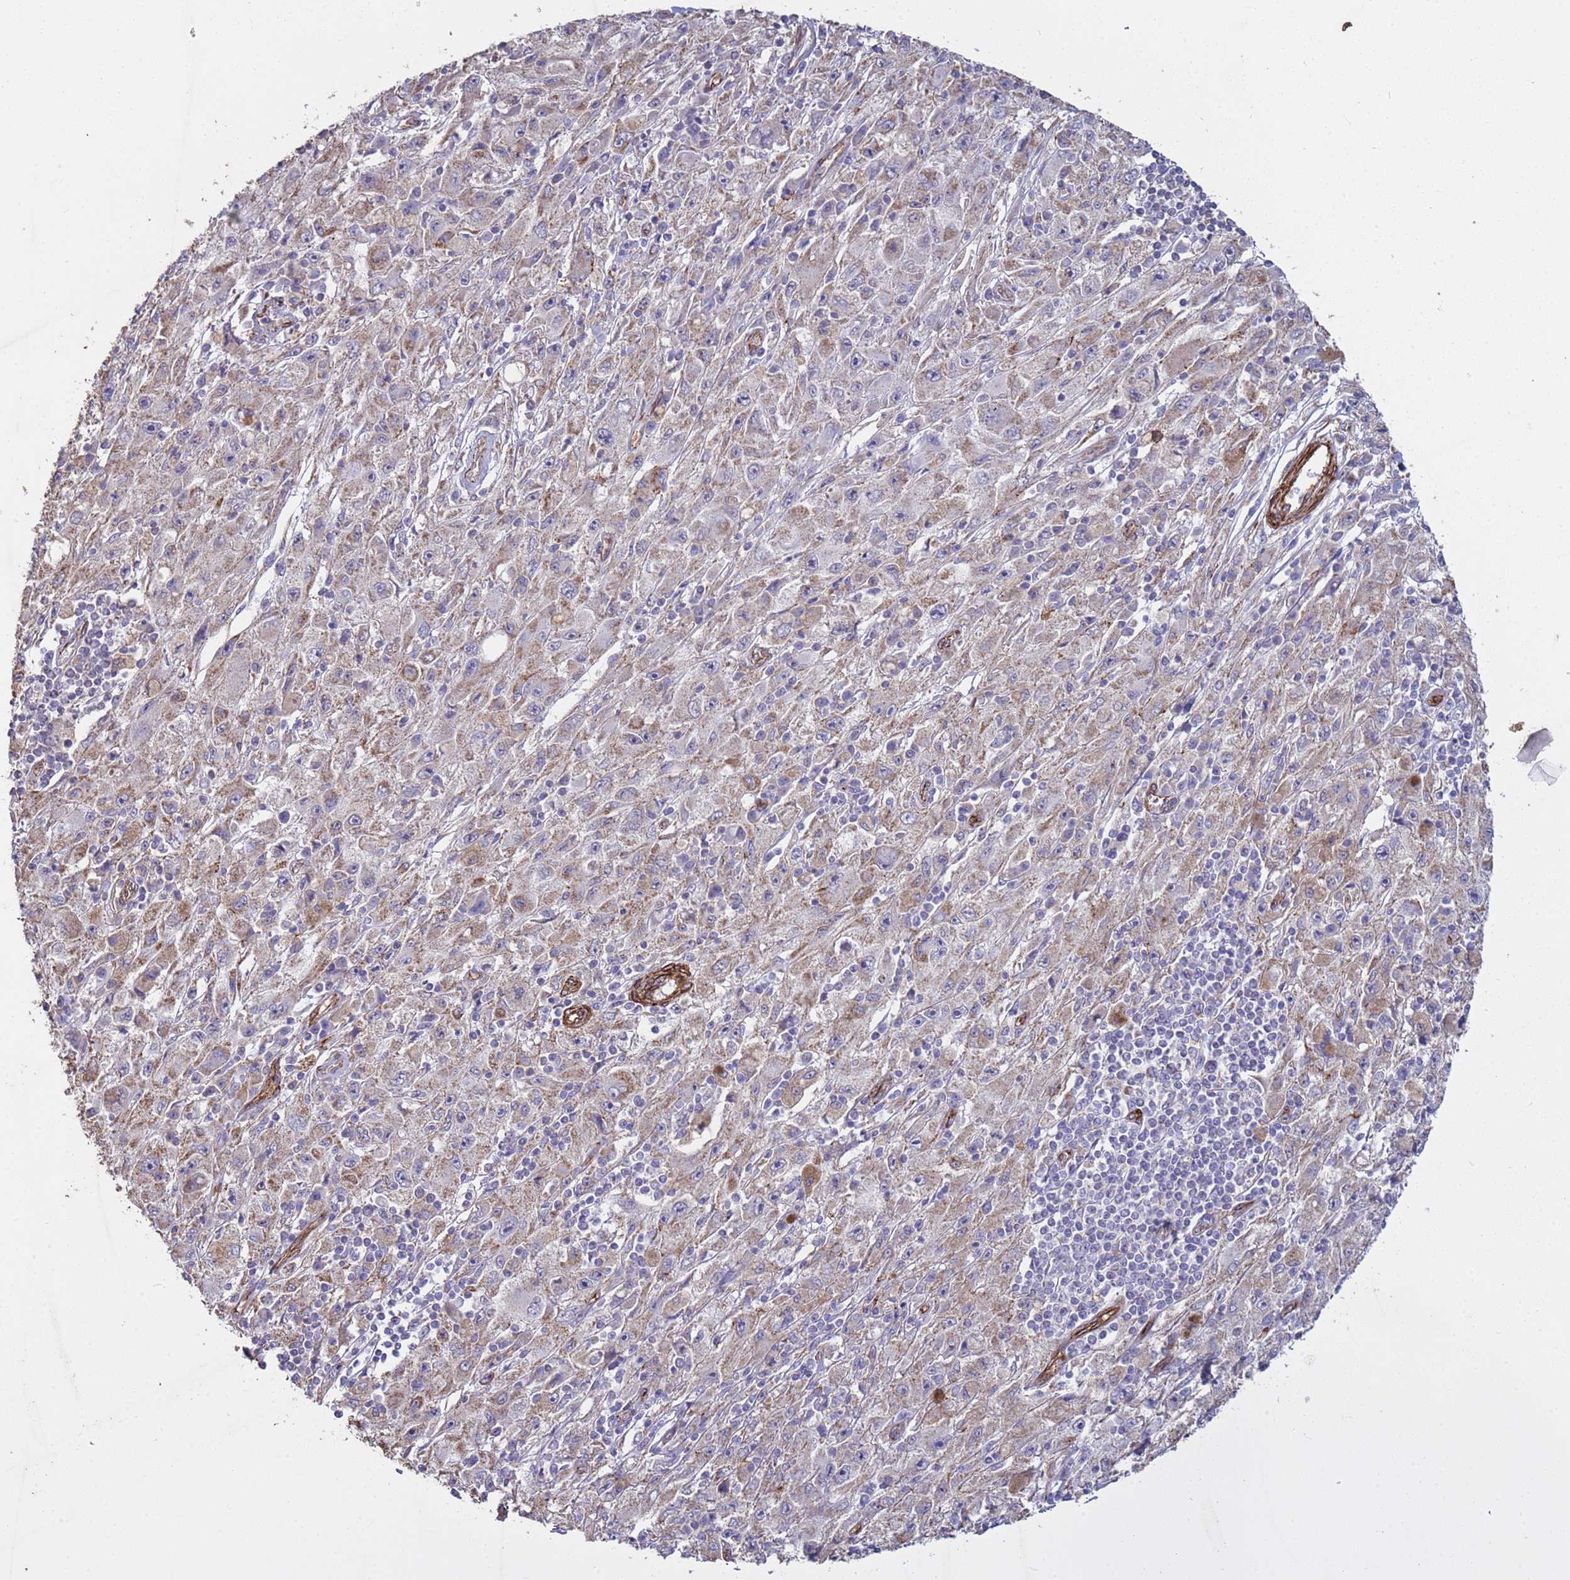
{"staining": {"intensity": "weak", "quantity": "25%-75%", "location": "cytoplasmic/membranous"}, "tissue": "melanoma", "cell_type": "Tumor cells", "image_type": "cancer", "snomed": [{"axis": "morphology", "description": "Malignant melanoma, Metastatic site"}, {"axis": "topography", "description": "Skin"}], "caption": "IHC (DAB (3,3'-diaminobenzidine)) staining of human melanoma displays weak cytoplasmic/membranous protein expression in about 25%-75% of tumor cells.", "gene": "GASK1A", "patient": {"sex": "male", "age": 53}}